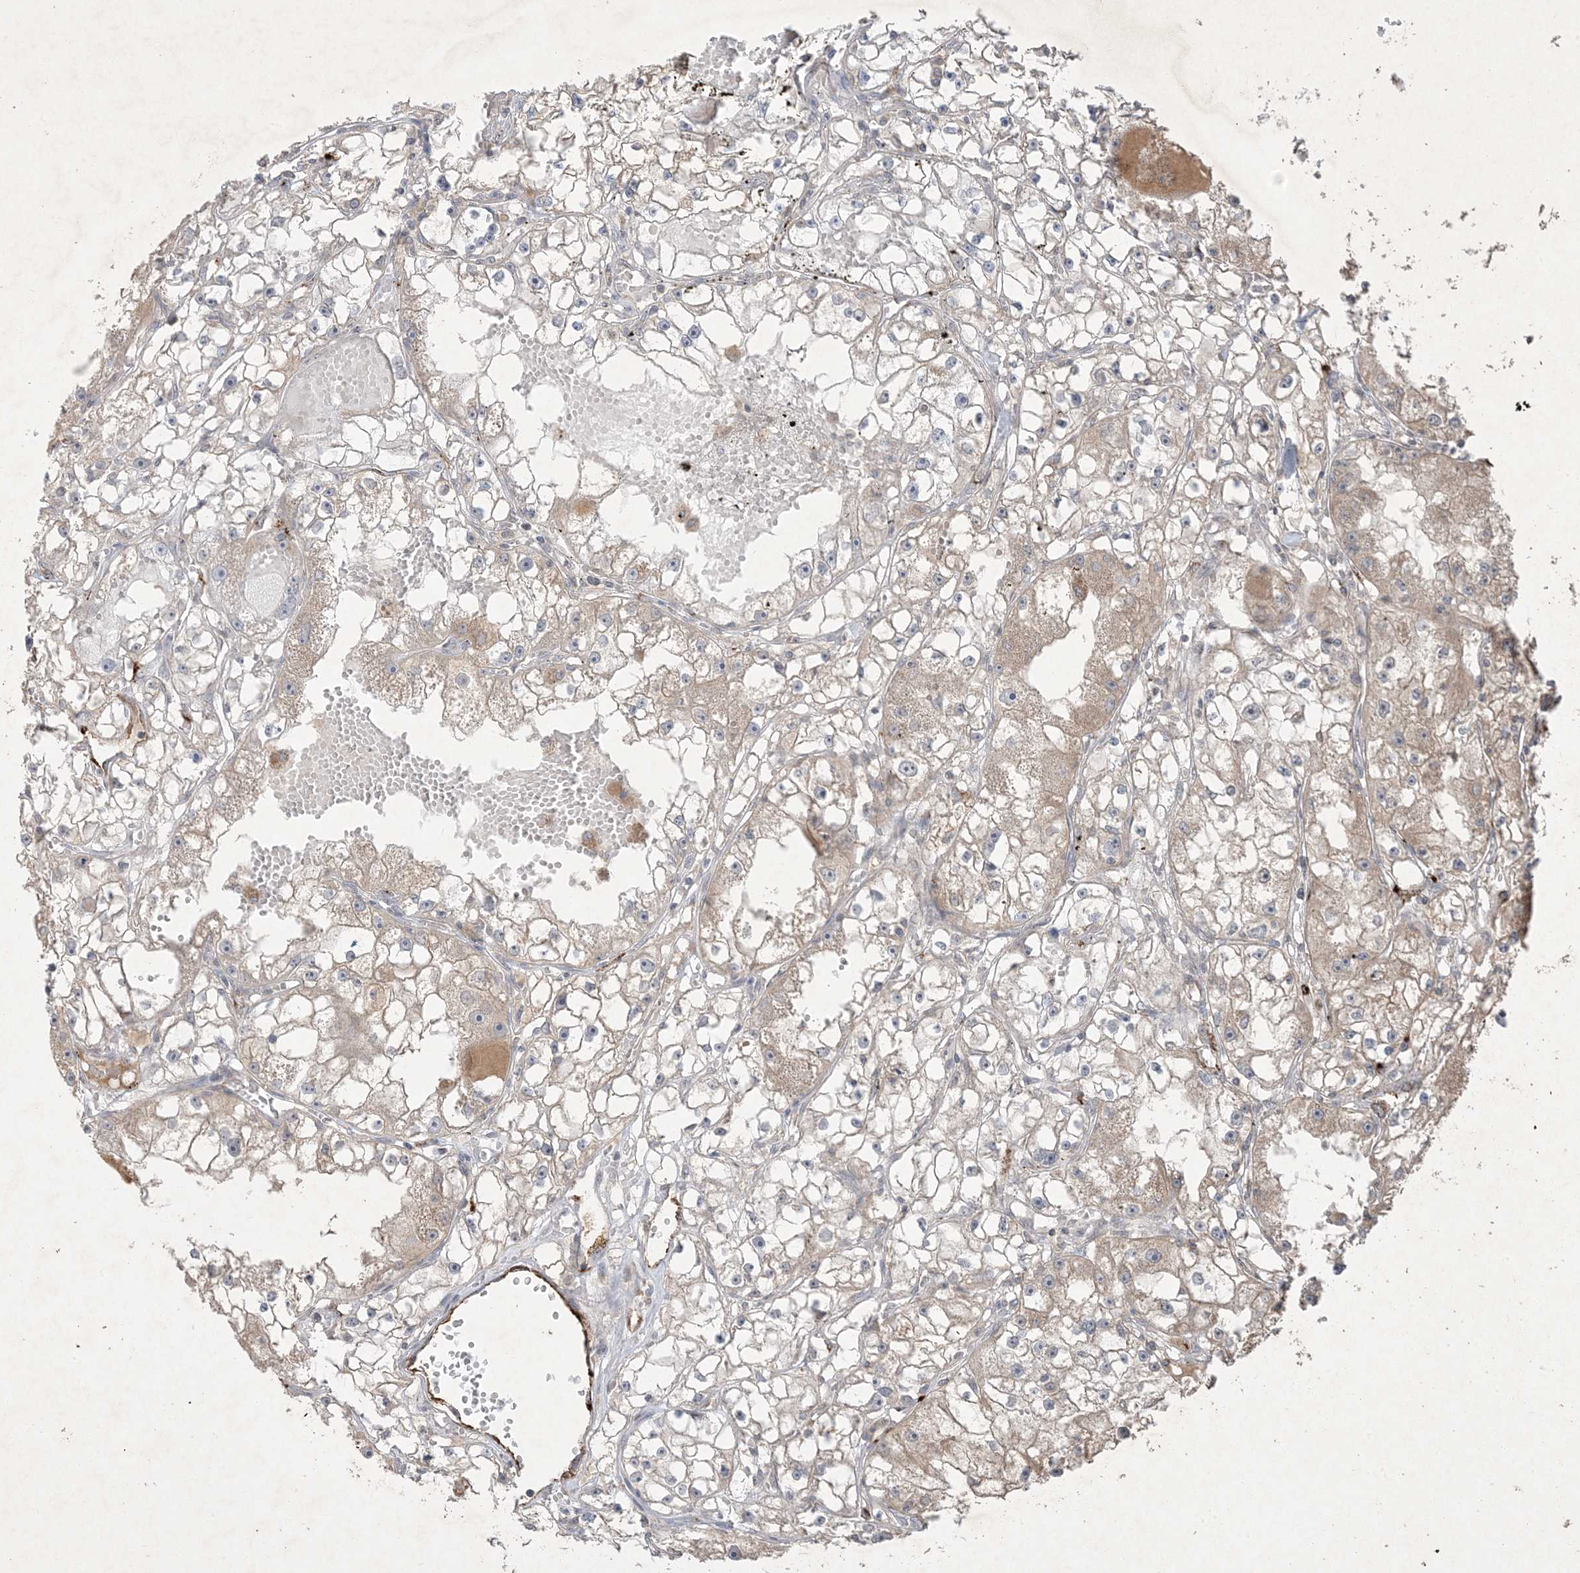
{"staining": {"intensity": "weak", "quantity": "25%-75%", "location": "cytoplasmic/membranous"}, "tissue": "renal cancer", "cell_type": "Tumor cells", "image_type": "cancer", "snomed": [{"axis": "morphology", "description": "Adenocarcinoma, NOS"}, {"axis": "topography", "description": "Kidney"}], "caption": "Immunohistochemical staining of adenocarcinoma (renal) displays low levels of weak cytoplasmic/membranous expression in about 25%-75% of tumor cells.", "gene": "PRSS36", "patient": {"sex": "male", "age": 56}}